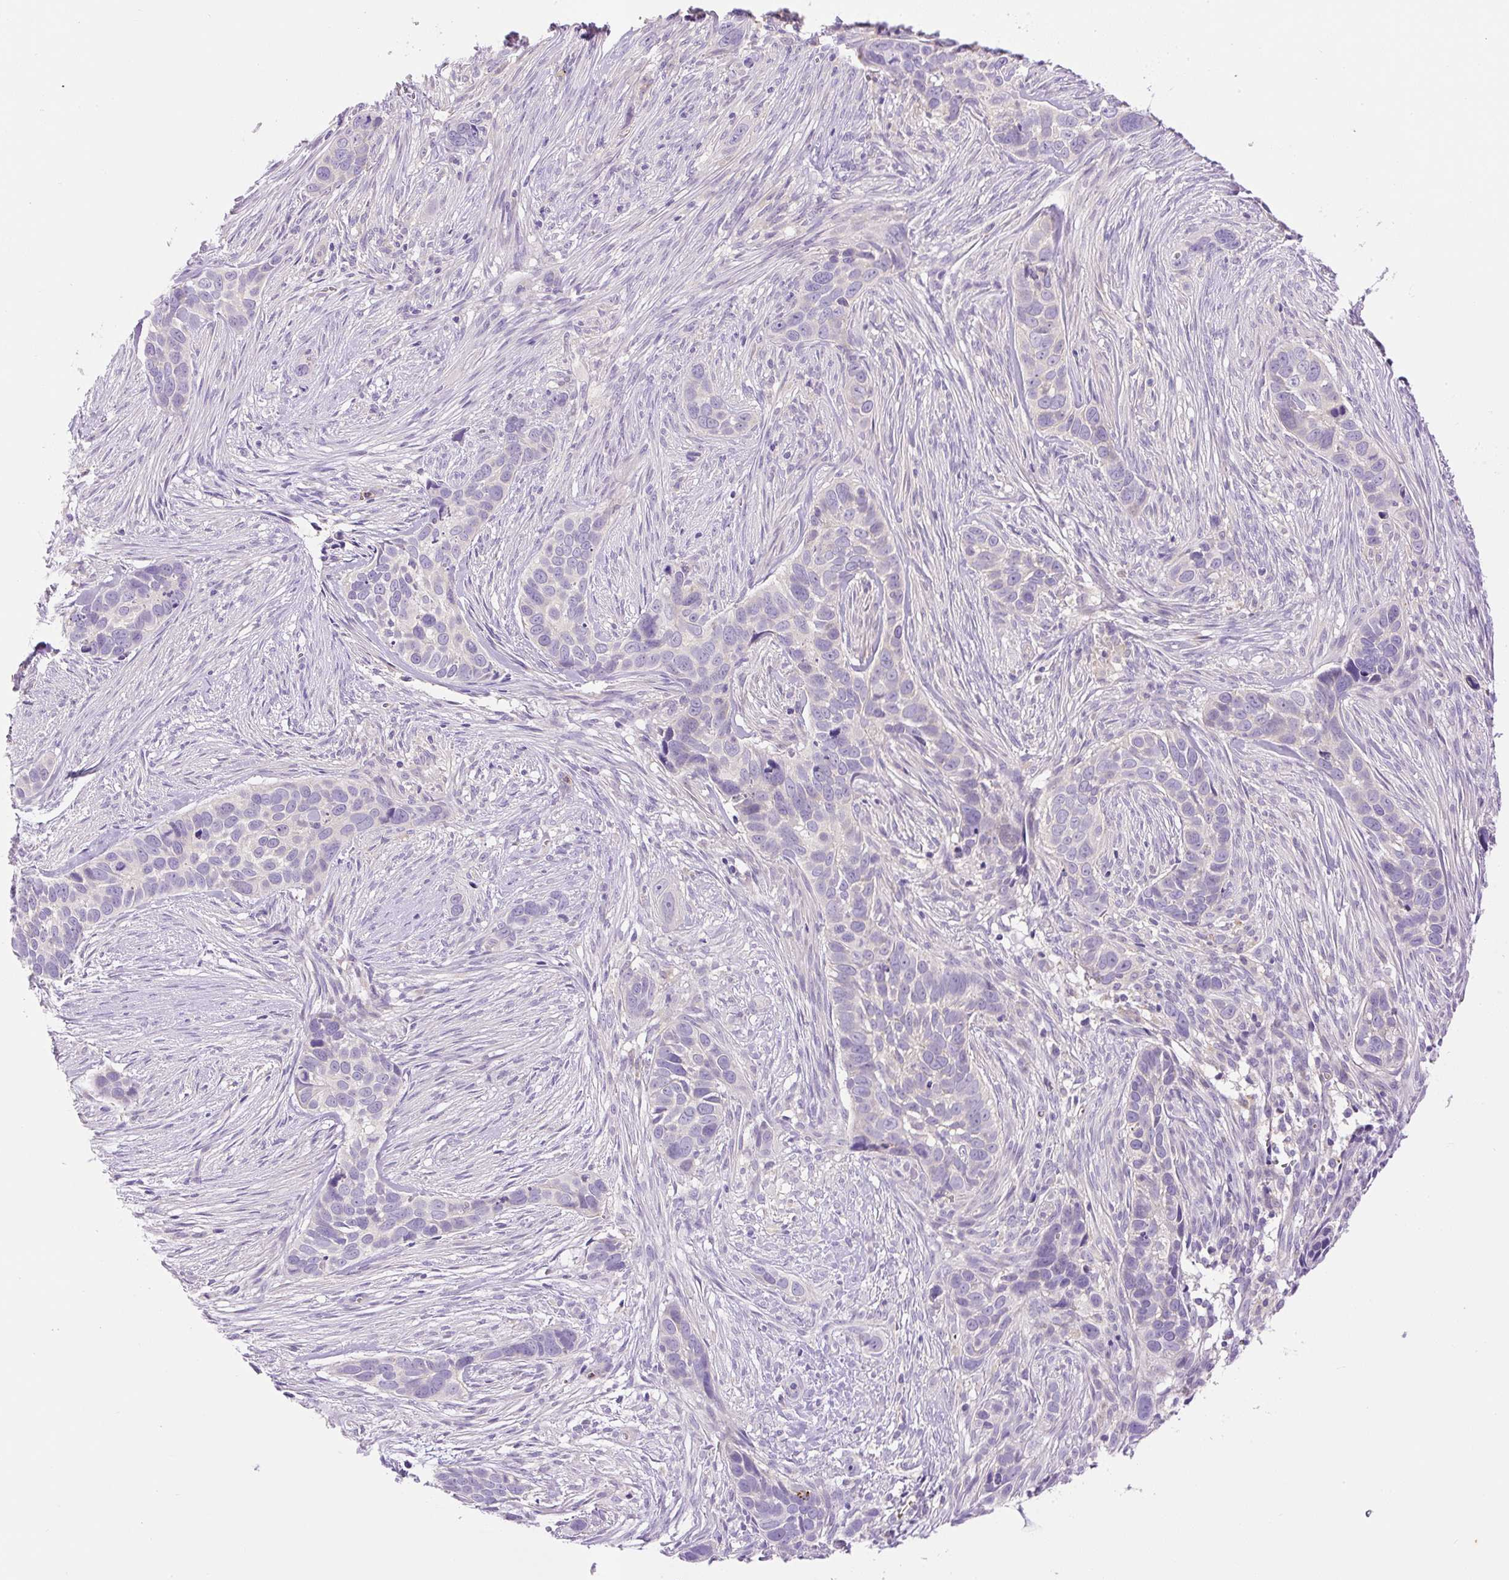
{"staining": {"intensity": "negative", "quantity": "none", "location": "none"}, "tissue": "skin cancer", "cell_type": "Tumor cells", "image_type": "cancer", "snomed": [{"axis": "morphology", "description": "Basal cell carcinoma"}, {"axis": "topography", "description": "Skin"}], "caption": "A high-resolution photomicrograph shows immunohistochemistry (IHC) staining of skin basal cell carcinoma, which reveals no significant staining in tumor cells. (Immunohistochemistry, brightfield microscopy, high magnification).", "gene": "LHFPL5", "patient": {"sex": "female", "age": 82}}